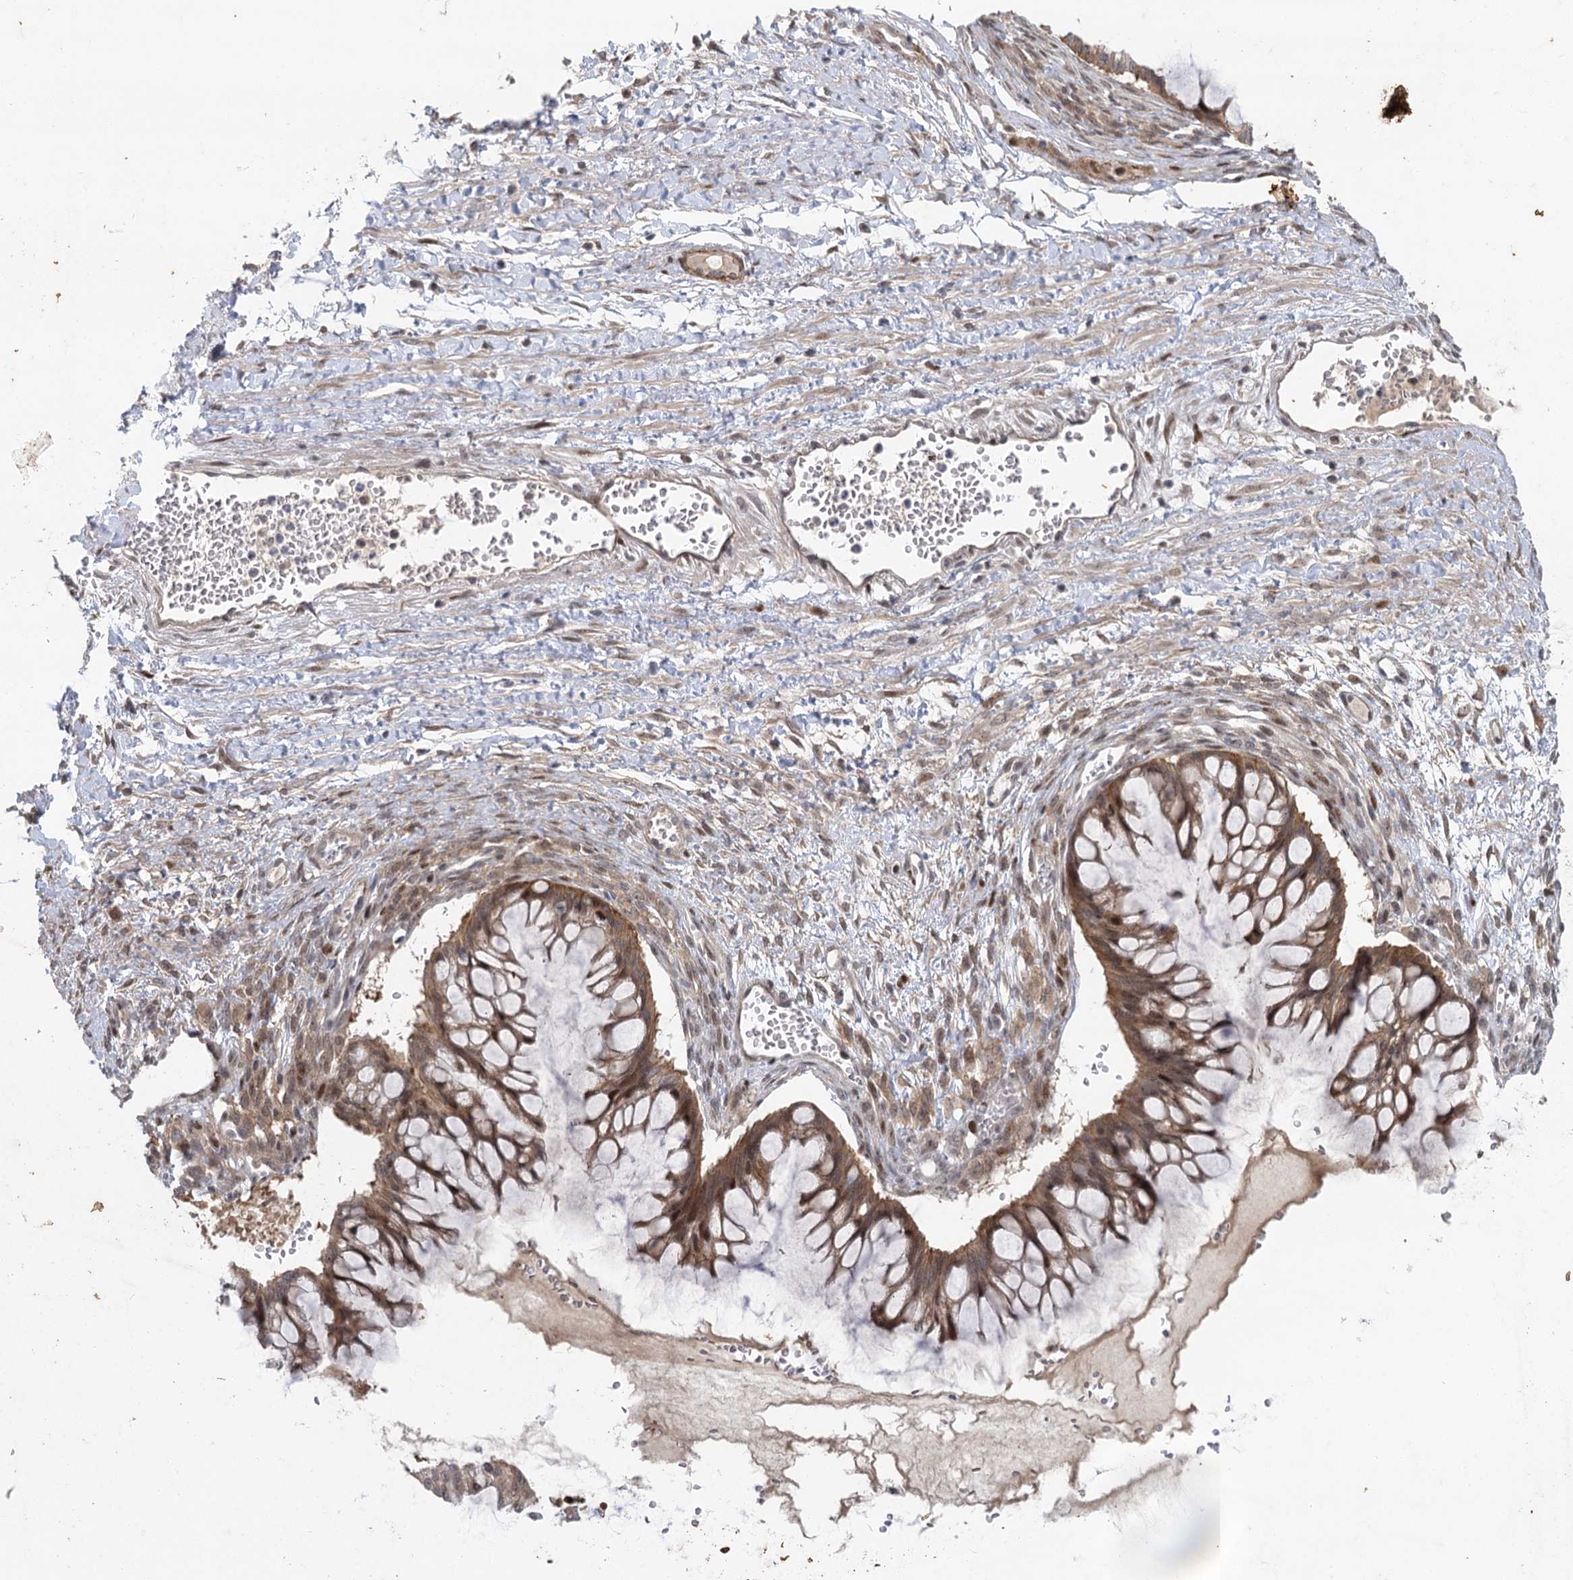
{"staining": {"intensity": "weak", "quantity": ">75%", "location": "cytoplasmic/membranous,nuclear"}, "tissue": "ovarian cancer", "cell_type": "Tumor cells", "image_type": "cancer", "snomed": [{"axis": "morphology", "description": "Cystadenocarcinoma, mucinous, NOS"}, {"axis": "topography", "description": "Ovary"}], "caption": "Mucinous cystadenocarcinoma (ovarian) tissue shows weak cytoplasmic/membranous and nuclear expression in about >75% of tumor cells, visualized by immunohistochemistry.", "gene": "IL11RA", "patient": {"sex": "female", "age": 73}}